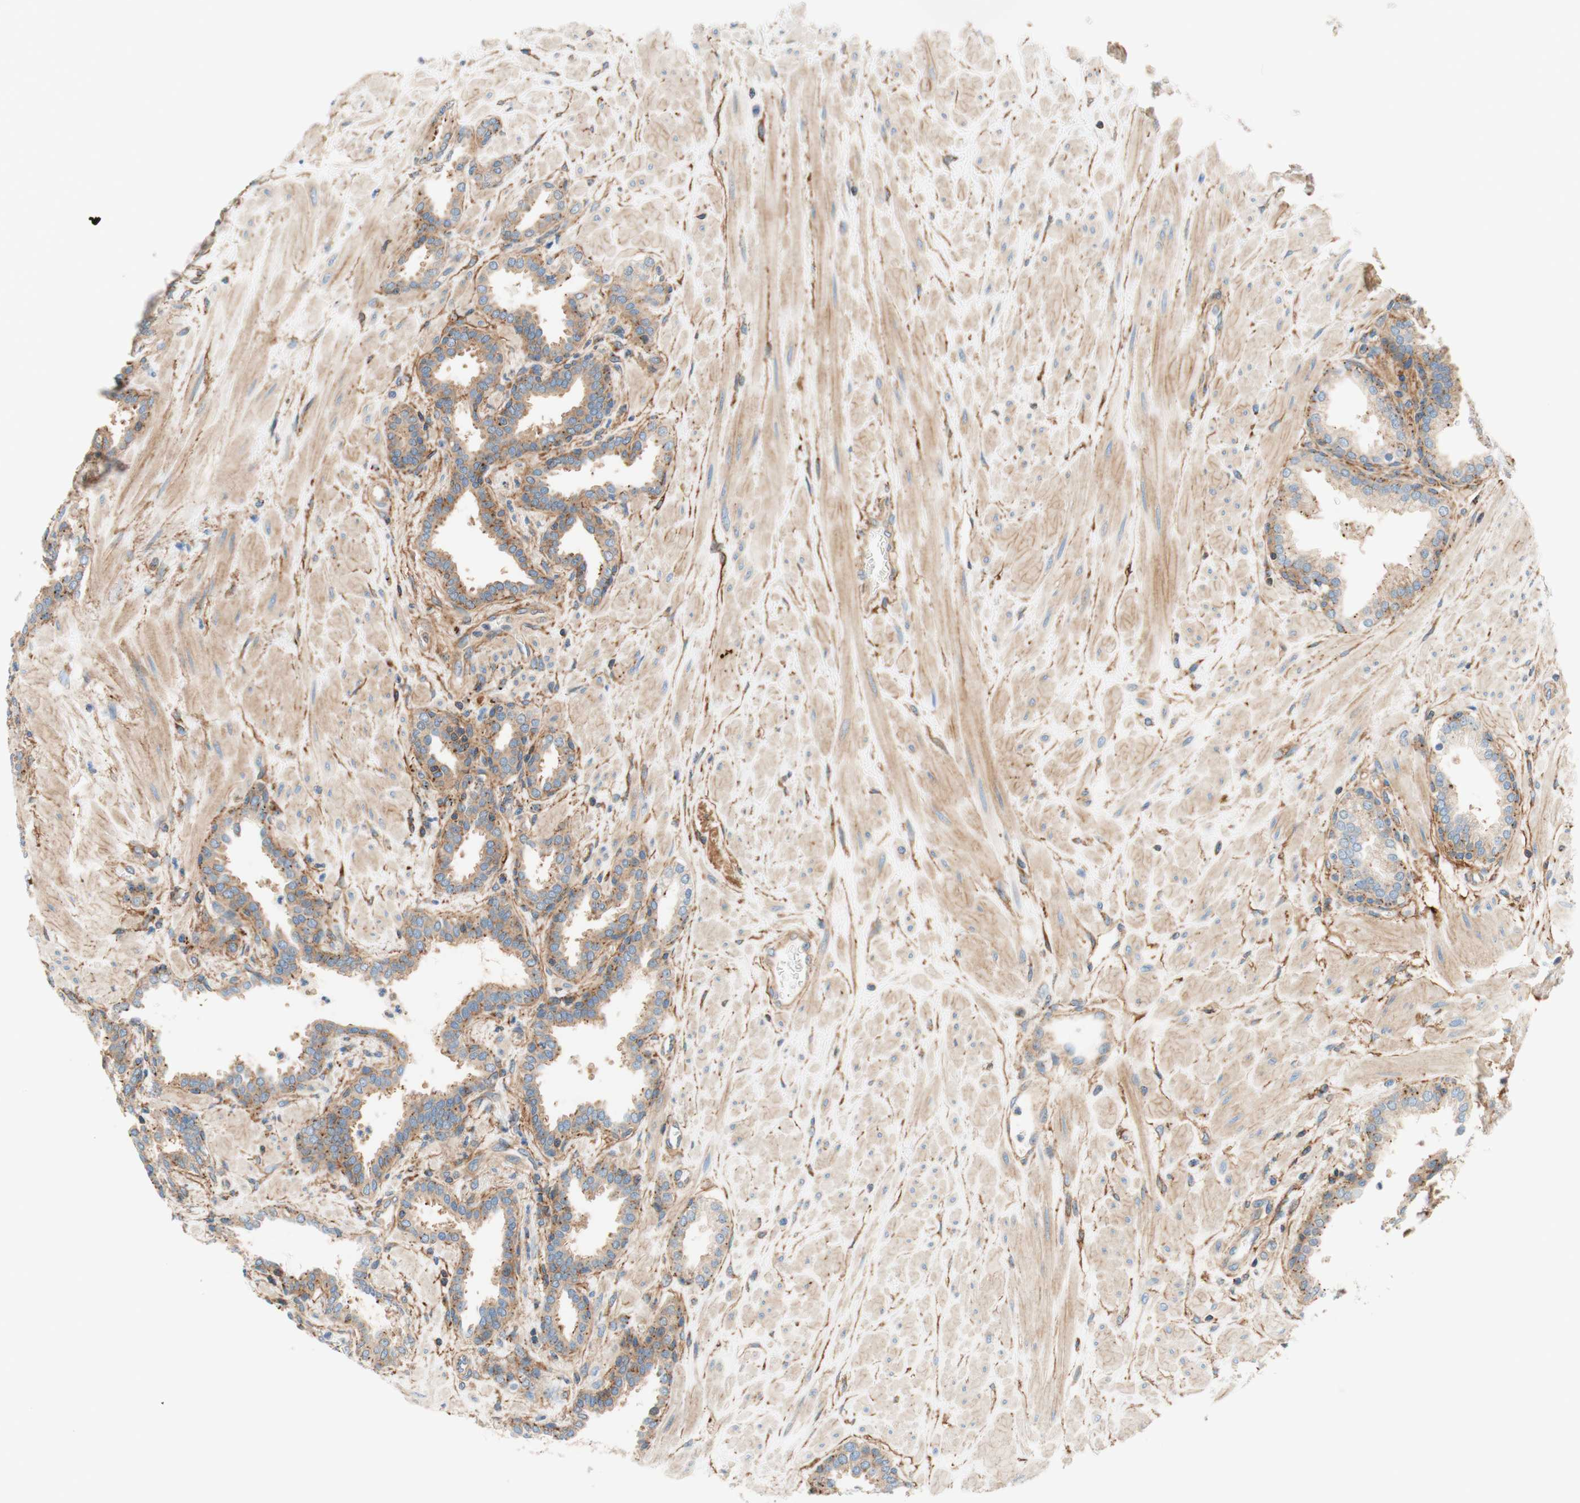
{"staining": {"intensity": "moderate", "quantity": ">75%", "location": "cytoplasmic/membranous"}, "tissue": "prostate", "cell_type": "Glandular cells", "image_type": "normal", "snomed": [{"axis": "morphology", "description": "Normal tissue, NOS"}, {"axis": "topography", "description": "Prostate"}], "caption": "The image displays a brown stain indicating the presence of a protein in the cytoplasmic/membranous of glandular cells in prostate. (IHC, brightfield microscopy, high magnification).", "gene": "VPS26A", "patient": {"sex": "male", "age": 51}}